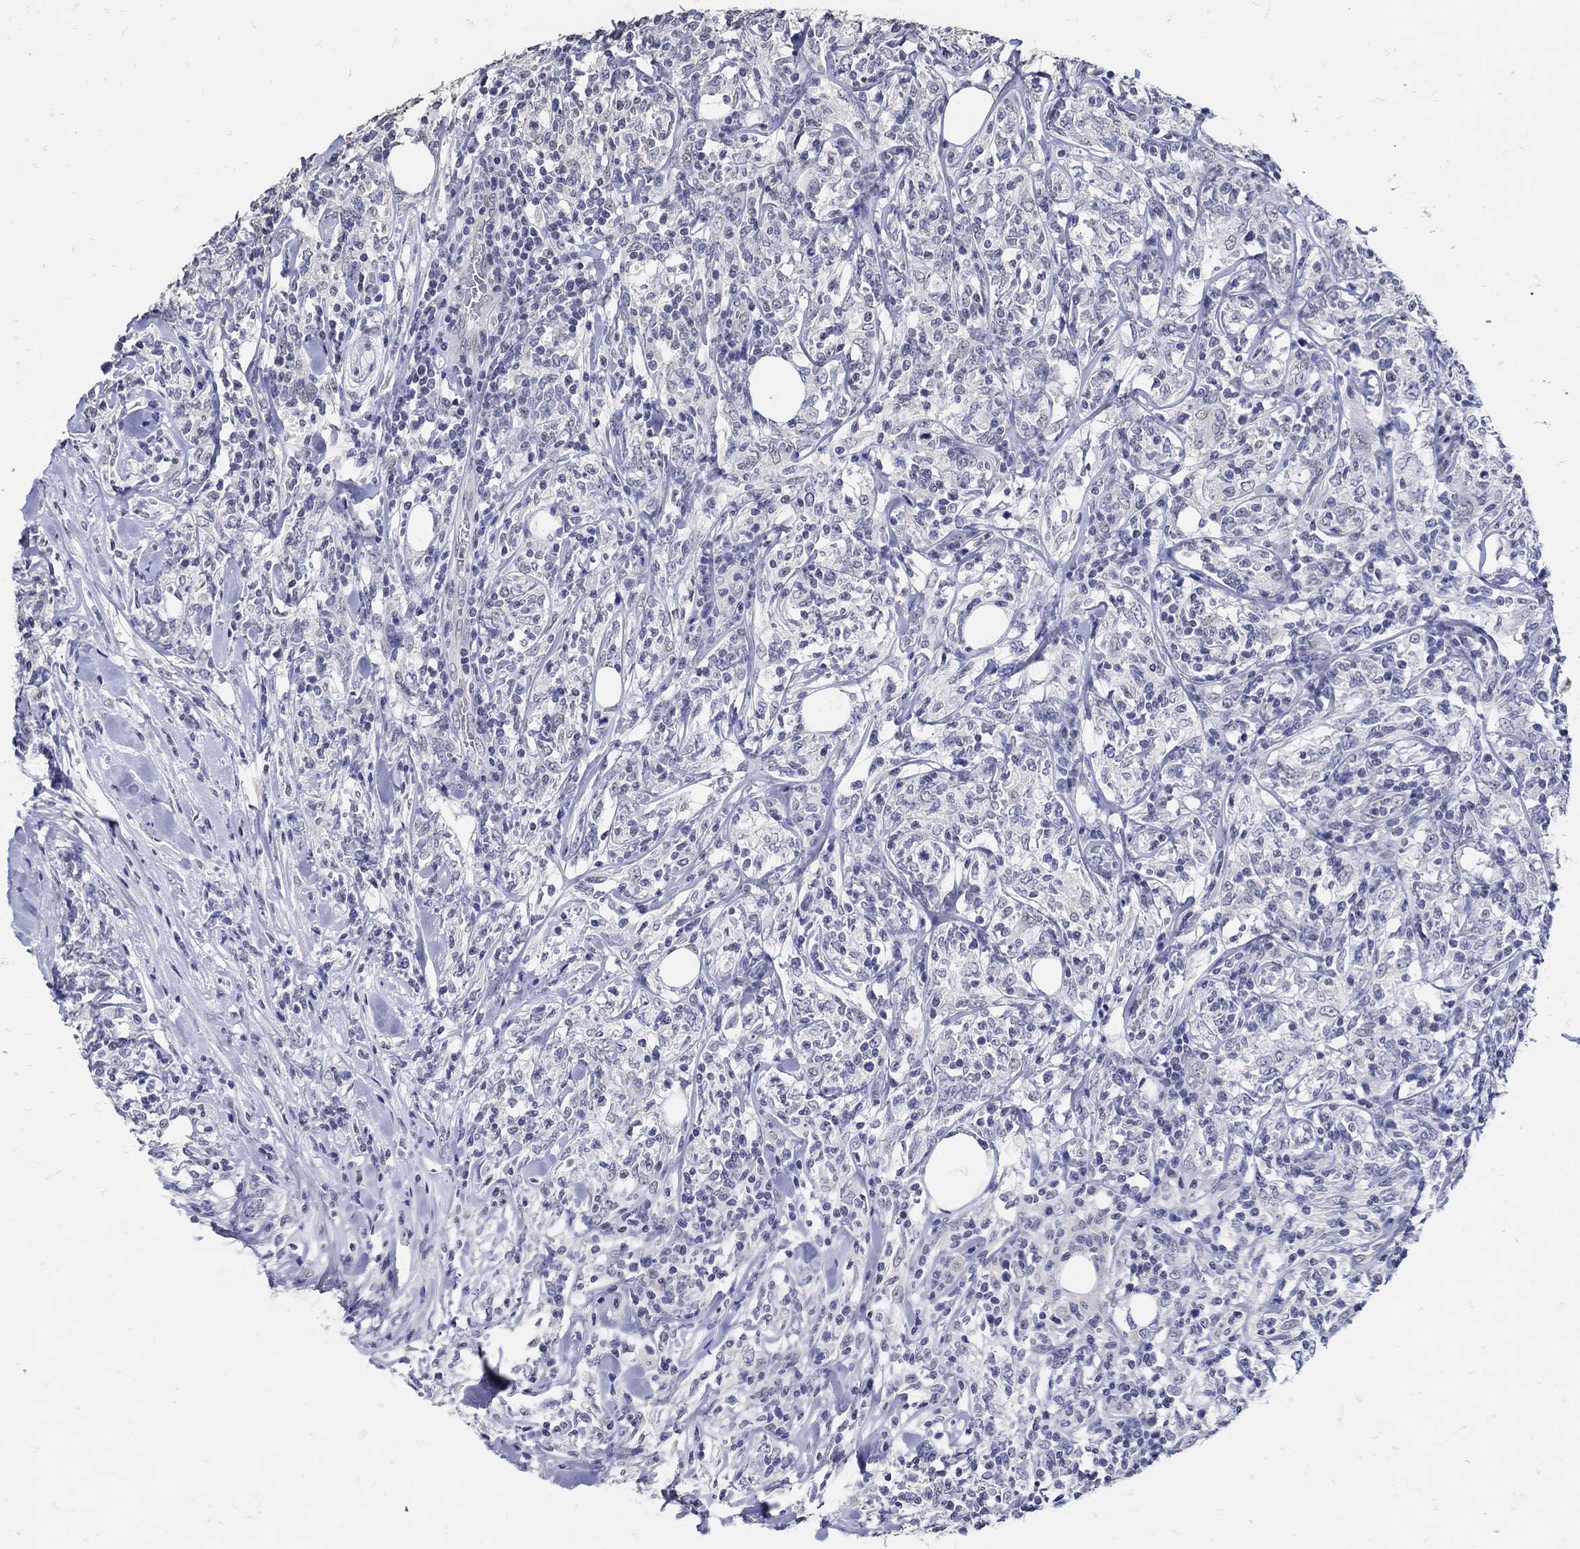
{"staining": {"intensity": "negative", "quantity": "none", "location": "none"}, "tissue": "lymphoma", "cell_type": "Tumor cells", "image_type": "cancer", "snomed": [{"axis": "morphology", "description": "Malignant lymphoma, non-Hodgkin's type, High grade"}, {"axis": "topography", "description": "Lymph node"}], "caption": "Malignant lymphoma, non-Hodgkin's type (high-grade) was stained to show a protein in brown. There is no significant positivity in tumor cells. Brightfield microscopy of IHC stained with DAB (brown) and hematoxylin (blue), captured at high magnification.", "gene": "KCNN3", "patient": {"sex": "female", "age": 84}}